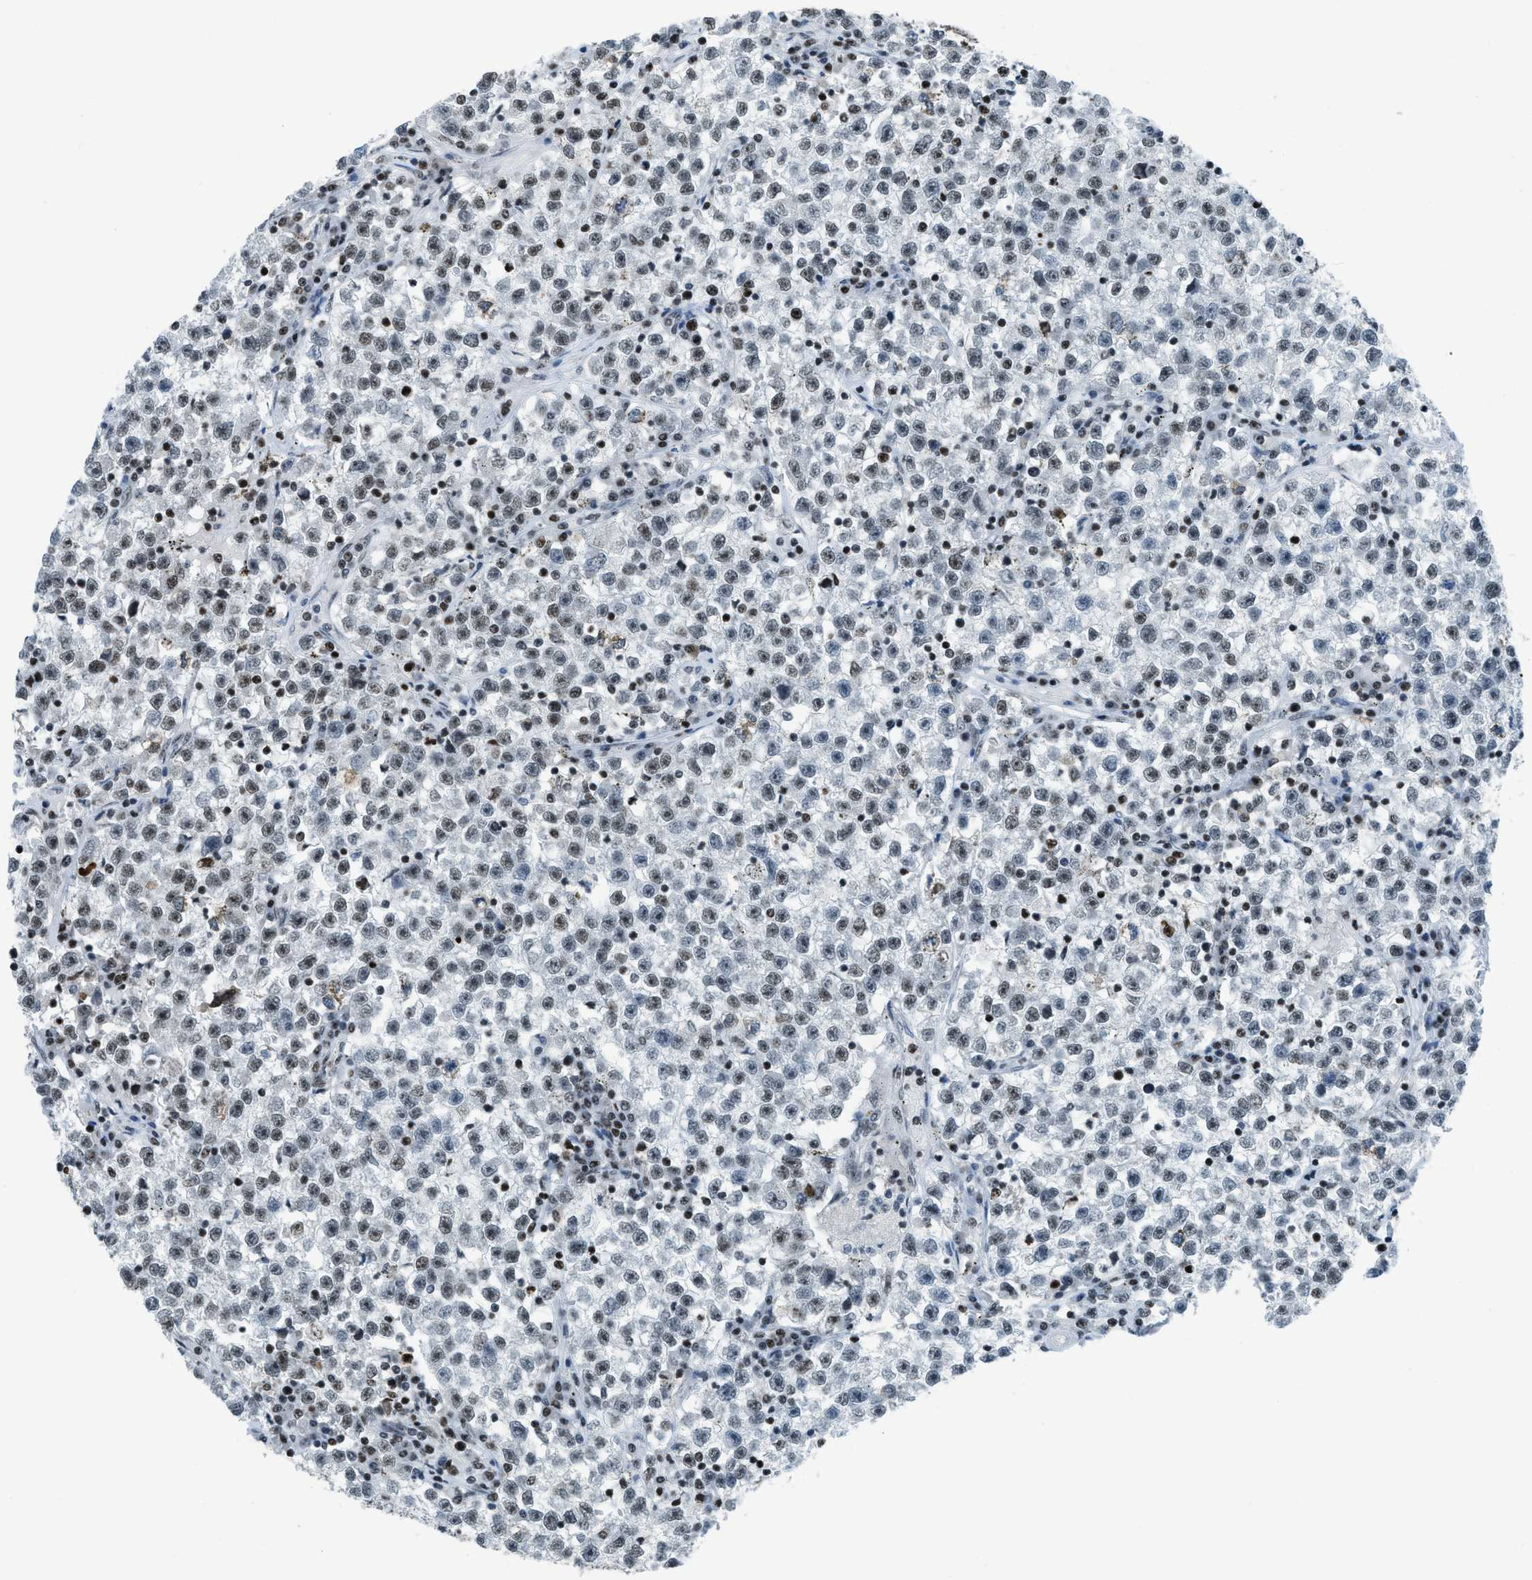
{"staining": {"intensity": "moderate", "quantity": "25%-75%", "location": "nuclear"}, "tissue": "testis cancer", "cell_type": "Tumor cells", "image_type": "cancer", "snomed": [{"axis": "morphology", "description": "Seminoma, NOS"}, {"axis": "topography", "description": "Testis"}], "caption": "DAB (3,3'-diaminobenzidine) immunohistochemical staining of human testis cancer (seminoma) exhibits moderate nuclear protein expression in about 25%-75% of tumor cells.", "gene": "RAD51B", "patient": {"sex": "male", "age": 22}}